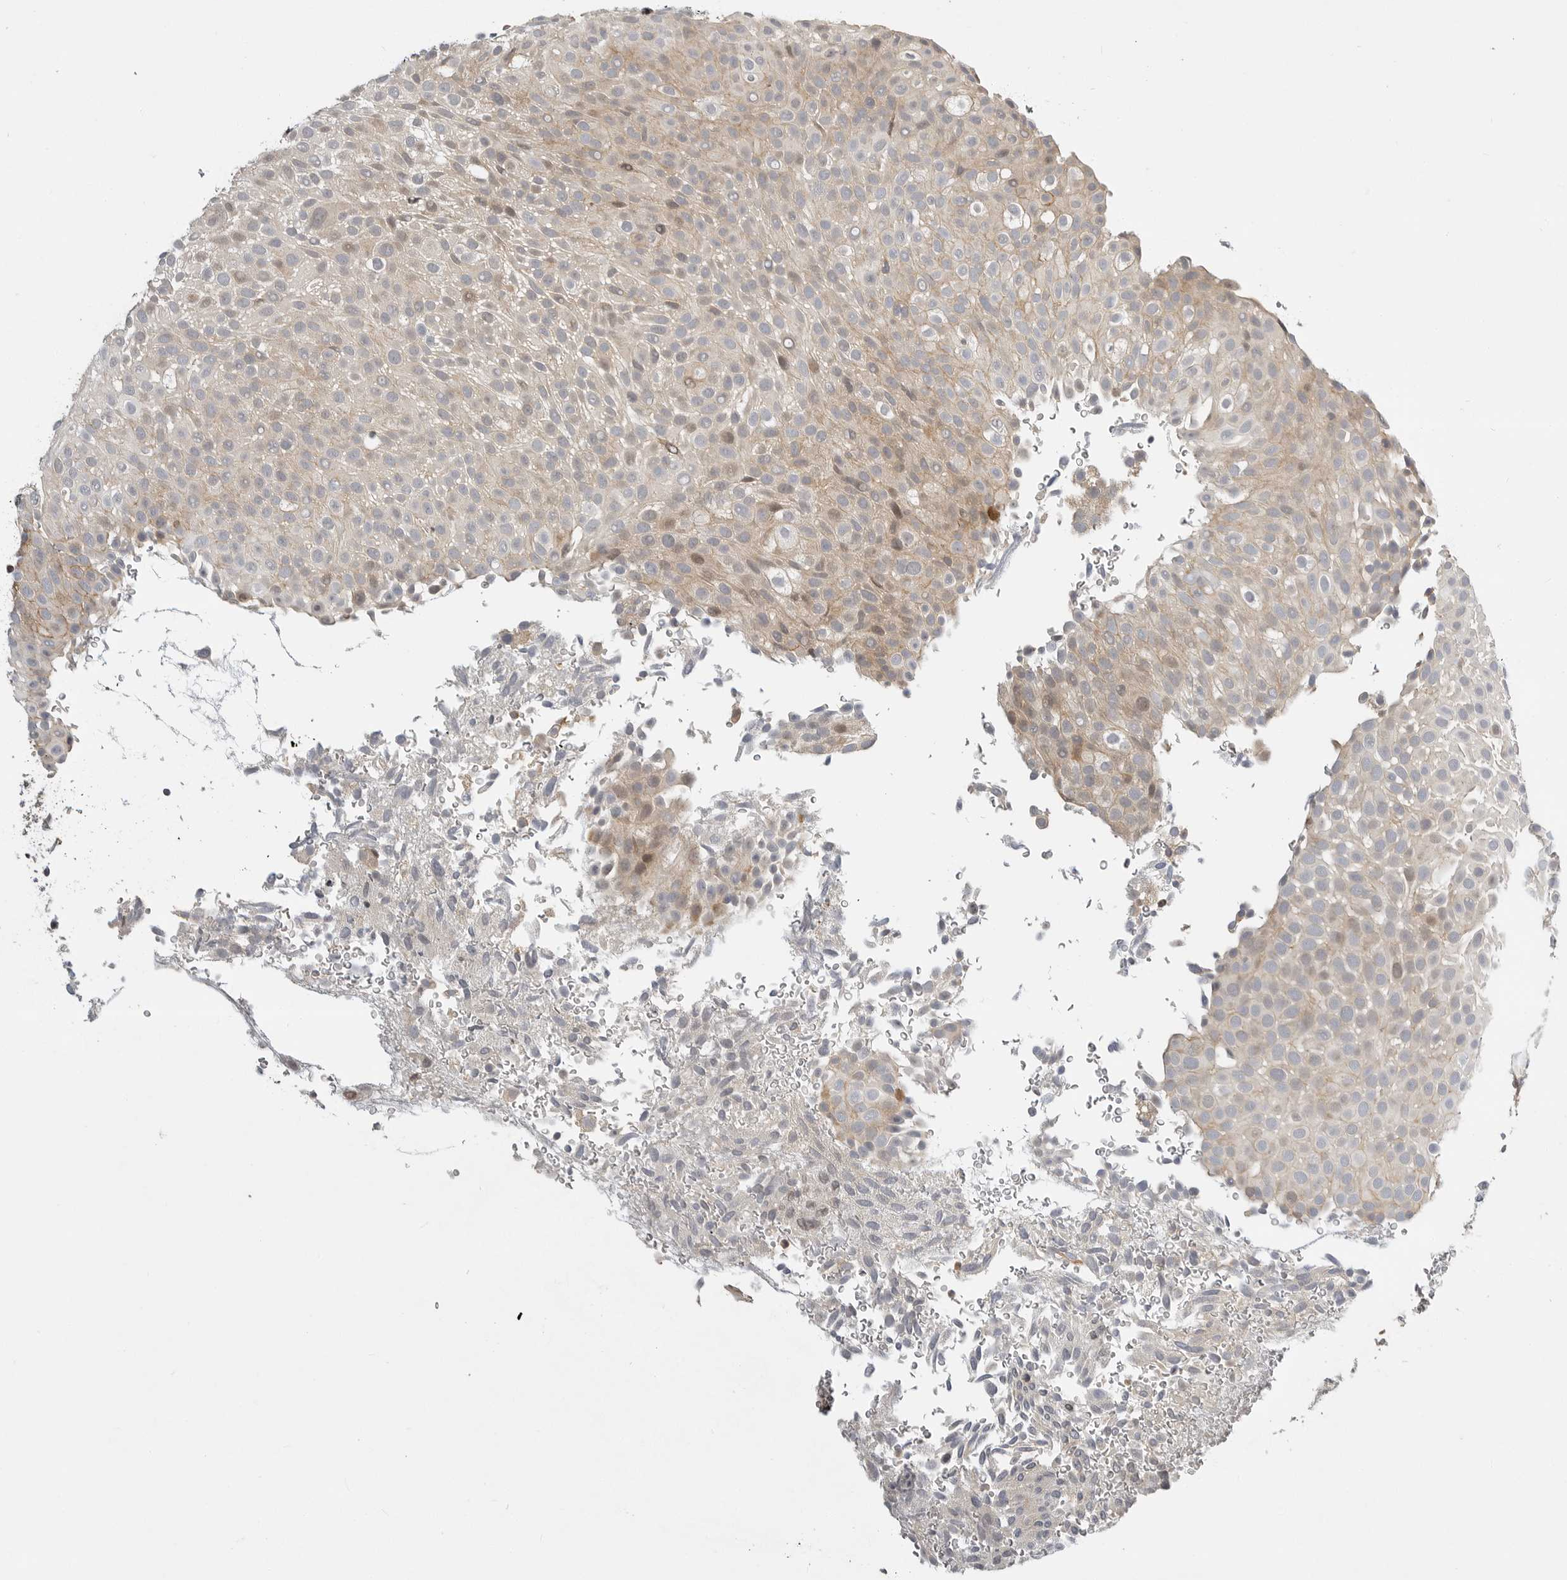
{"staining": {"intensity": "weak", "quantity": "25%-75%", "location": "cytoplasmic/membranous"}, "tissue": "urothelial cancer", "cell_type": "Tumor cells", "image_type": "cancer", "snomed": [{"axis": "morphology", "description": "Urothelial carcinoma, Low grade"}, {"axis": "topography", "description": "Urinary bladder"}], "caption": "The image displays immunohistochemical staining of urothelial cancer. There is weak cytoplasmic/membranous expression is seen in about 25%-75% of tumor cells.", "gene": "CSNK1G3", "patient": {"sex": "male", "age": 78}}